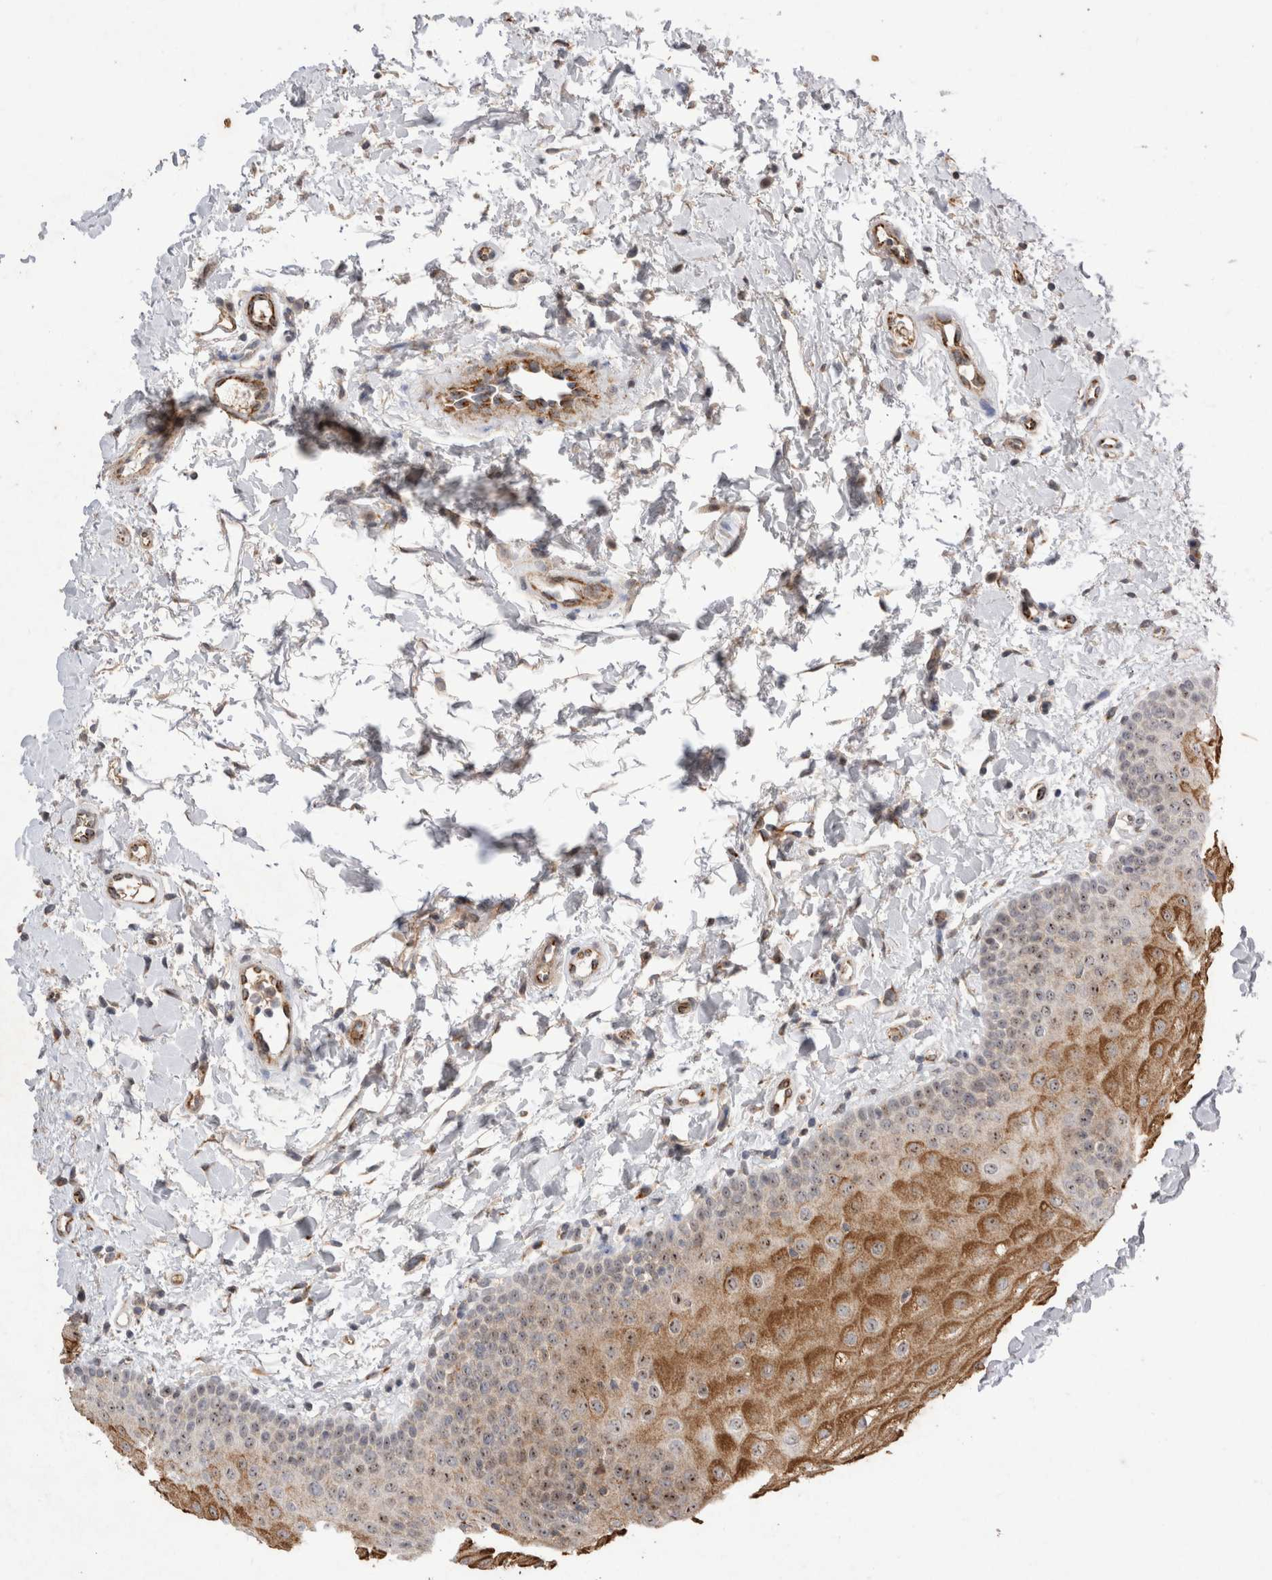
{"staining": {"intensity": "strong", "quantity": "25%-75%", "location": "cytoplasmic/membranous,nuclear"}, "tissue": "oral mucosa", "cell_type": "Squamous epithelial cells", "image_type": "normal", "snomed": [{"axis": "morphology", "description": "Normal tissue, NOS"}, {"axis": "topography", "description": "Skin"}, {"axis": "topography", "description": "Oral tissue"}], "caption": "Brown immunohistochemical staining in benign oral mucosa demonstrates strong cytoplasmic/membranous,nuclear positivity in about 25%-75% of squamous epithelial cells.", "gene": "STK11", "patient": {"sex": "male", "age": 84}}